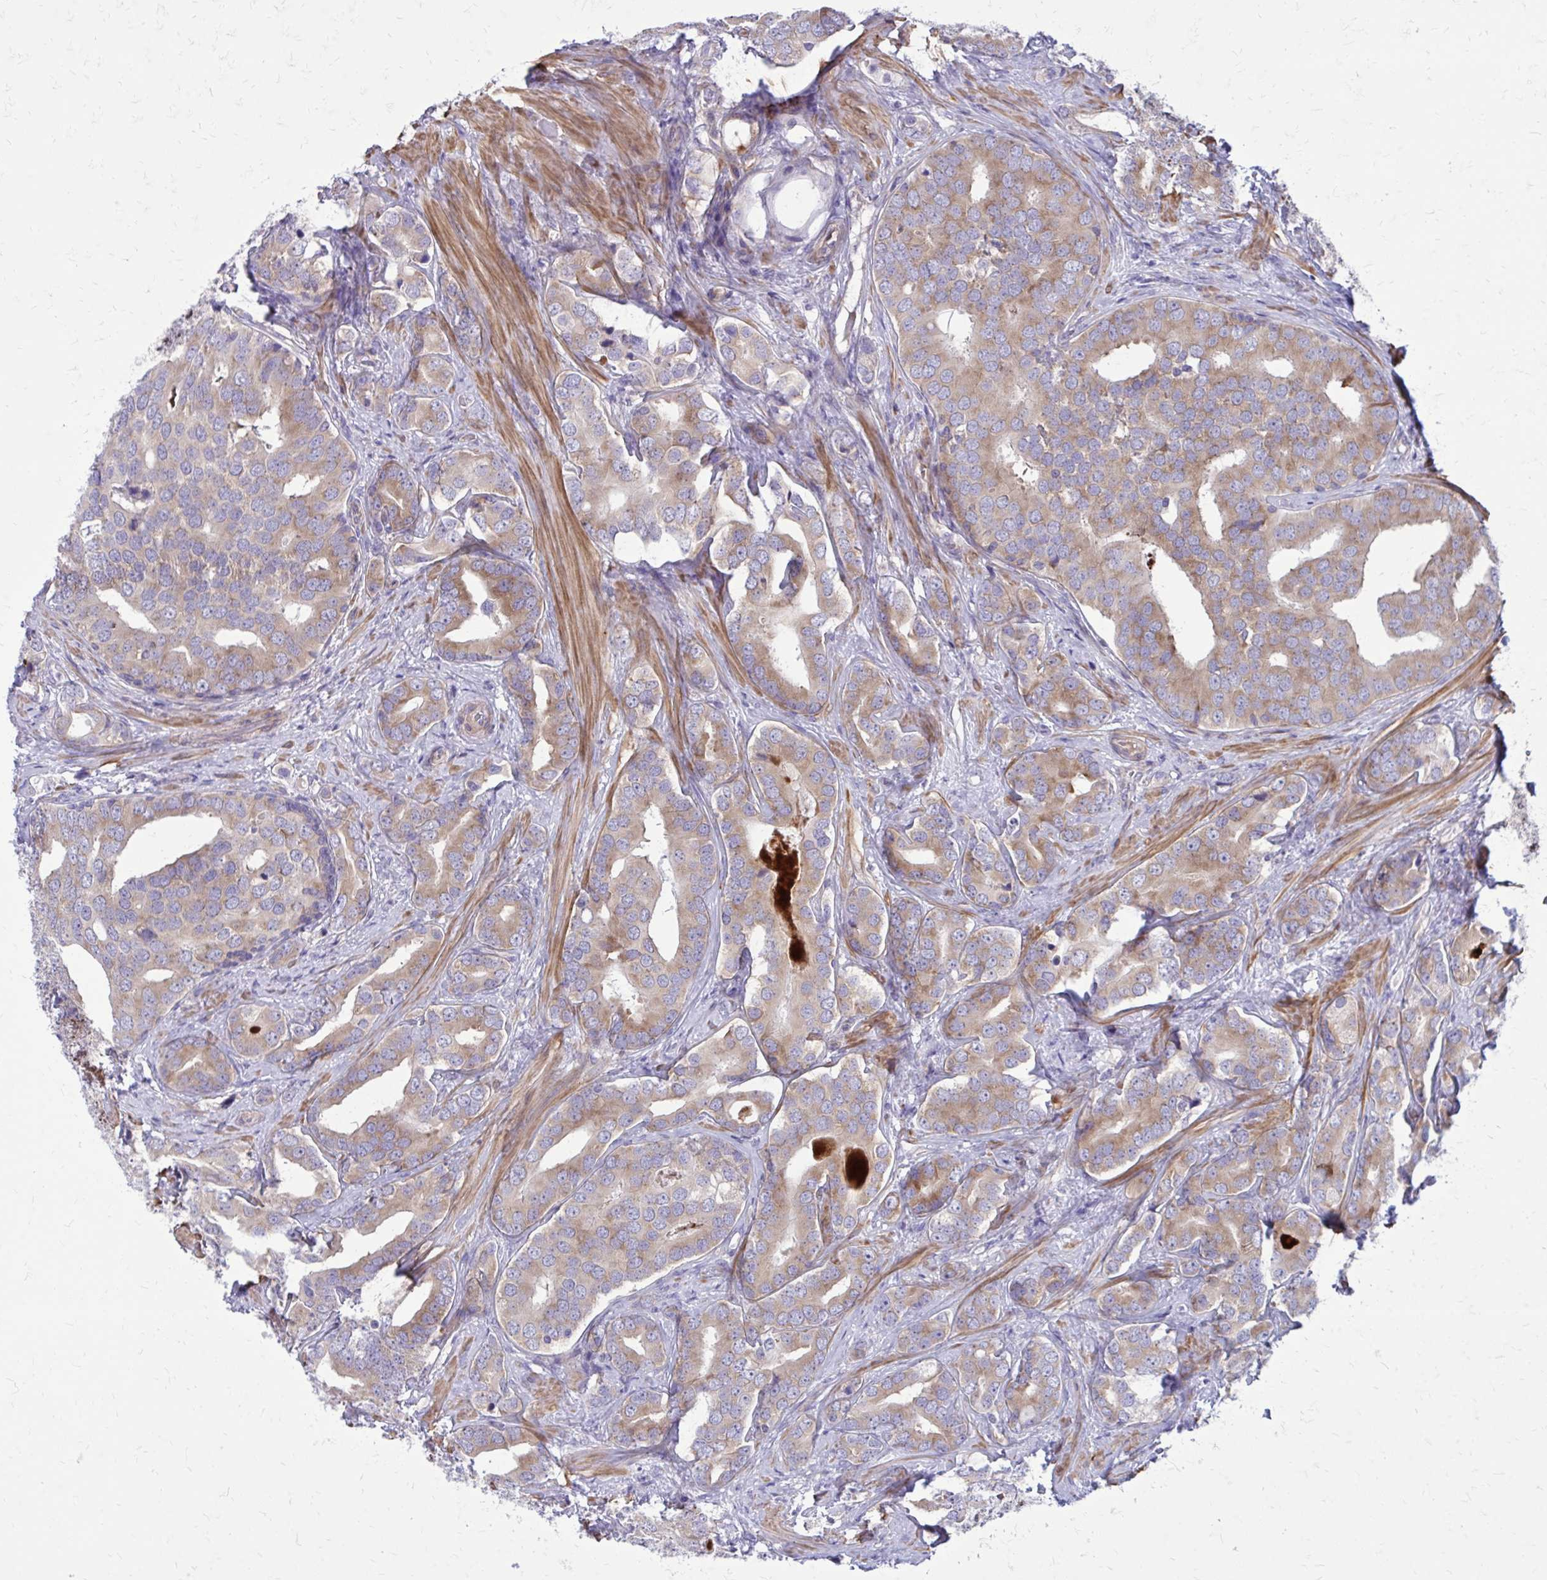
{"staining": {"intensity": "moderate", "quantity": "25%-75%", "location": "cytoplasmic/membranous"}, "tissue": "prostate cancer", "cell_type": "Tumor cells", "image_type": "cancer", "snomed": [{"axis": "morphology", "description": "Adenocarcinoma, High grade"}, {"axis": "topography", "description": "Prostate"}], "caption": "Immunohistochemical staining of prostate cancer reveals medium levels of moderate cytoplasmic/membranous staining in approximately 25%-75% of tumor cells. (brown staining indicates protein expression, while blue staining denotes nuclei).", "gene": "GIGYF2", "patient": {"sex": "male", "age": 62}}